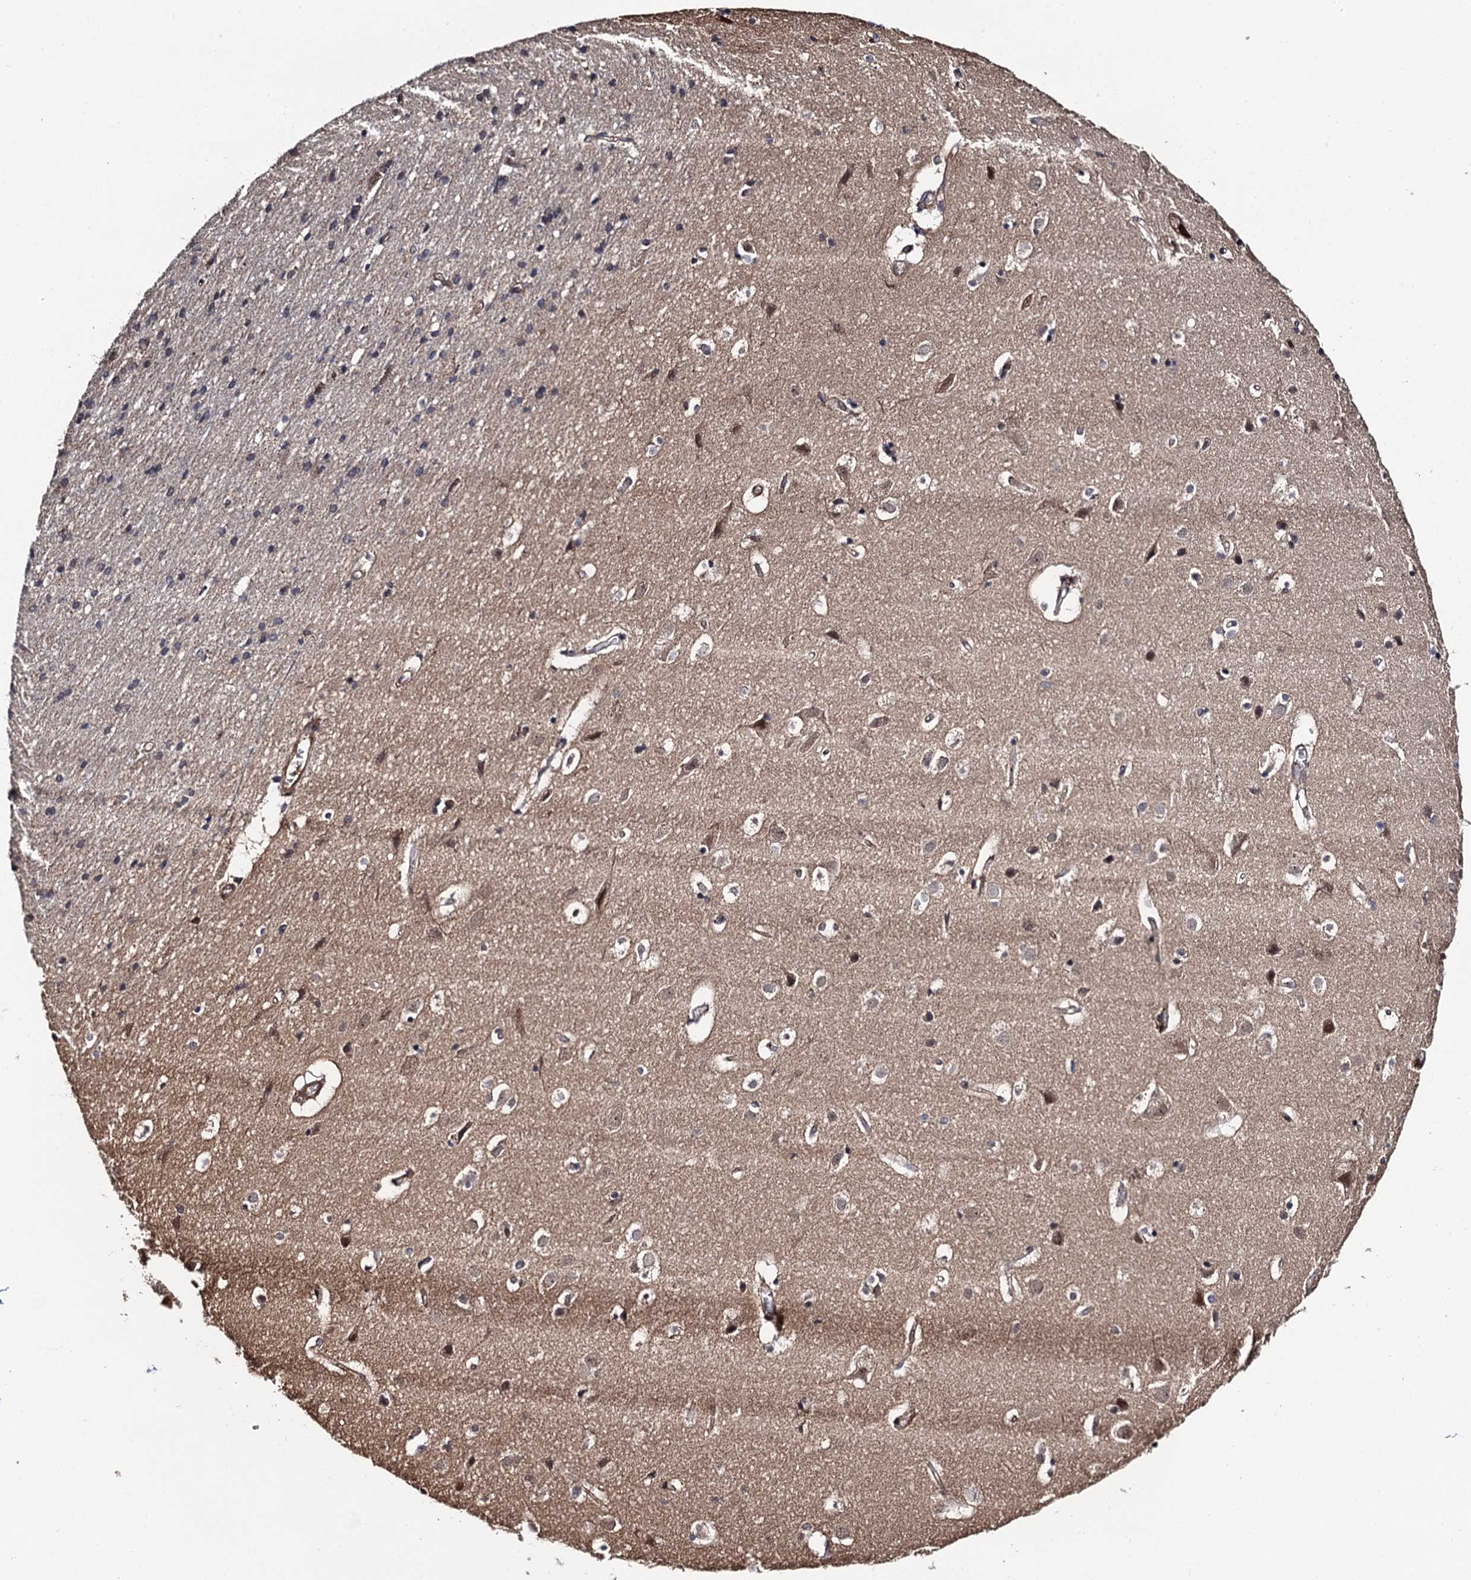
{"staining": {"intensity": "moderate", "quantity": "25%-75%", "location": "cytoplasmic/membranous"}, "tissue": "cerebral cortex", "cell_type": "Endothelial cells", "image_type": "normal", "snomed": [{"axis": "morphology", "description": "Normal tissue, NOS"}, {"axis": "topography", "description": "Cerebral cortex"}], "caption": "A brown stain shows moderate cytoplasmic/membranous staining of a protein in endothelial cells of benign human cerebral cortex. (DAB (3,3'-diaminobenzidine) = brown stain, brightfield microscopy at high magnification).", "gene": "FSIP1", "patient": {"sex": "male", "age": 54}}